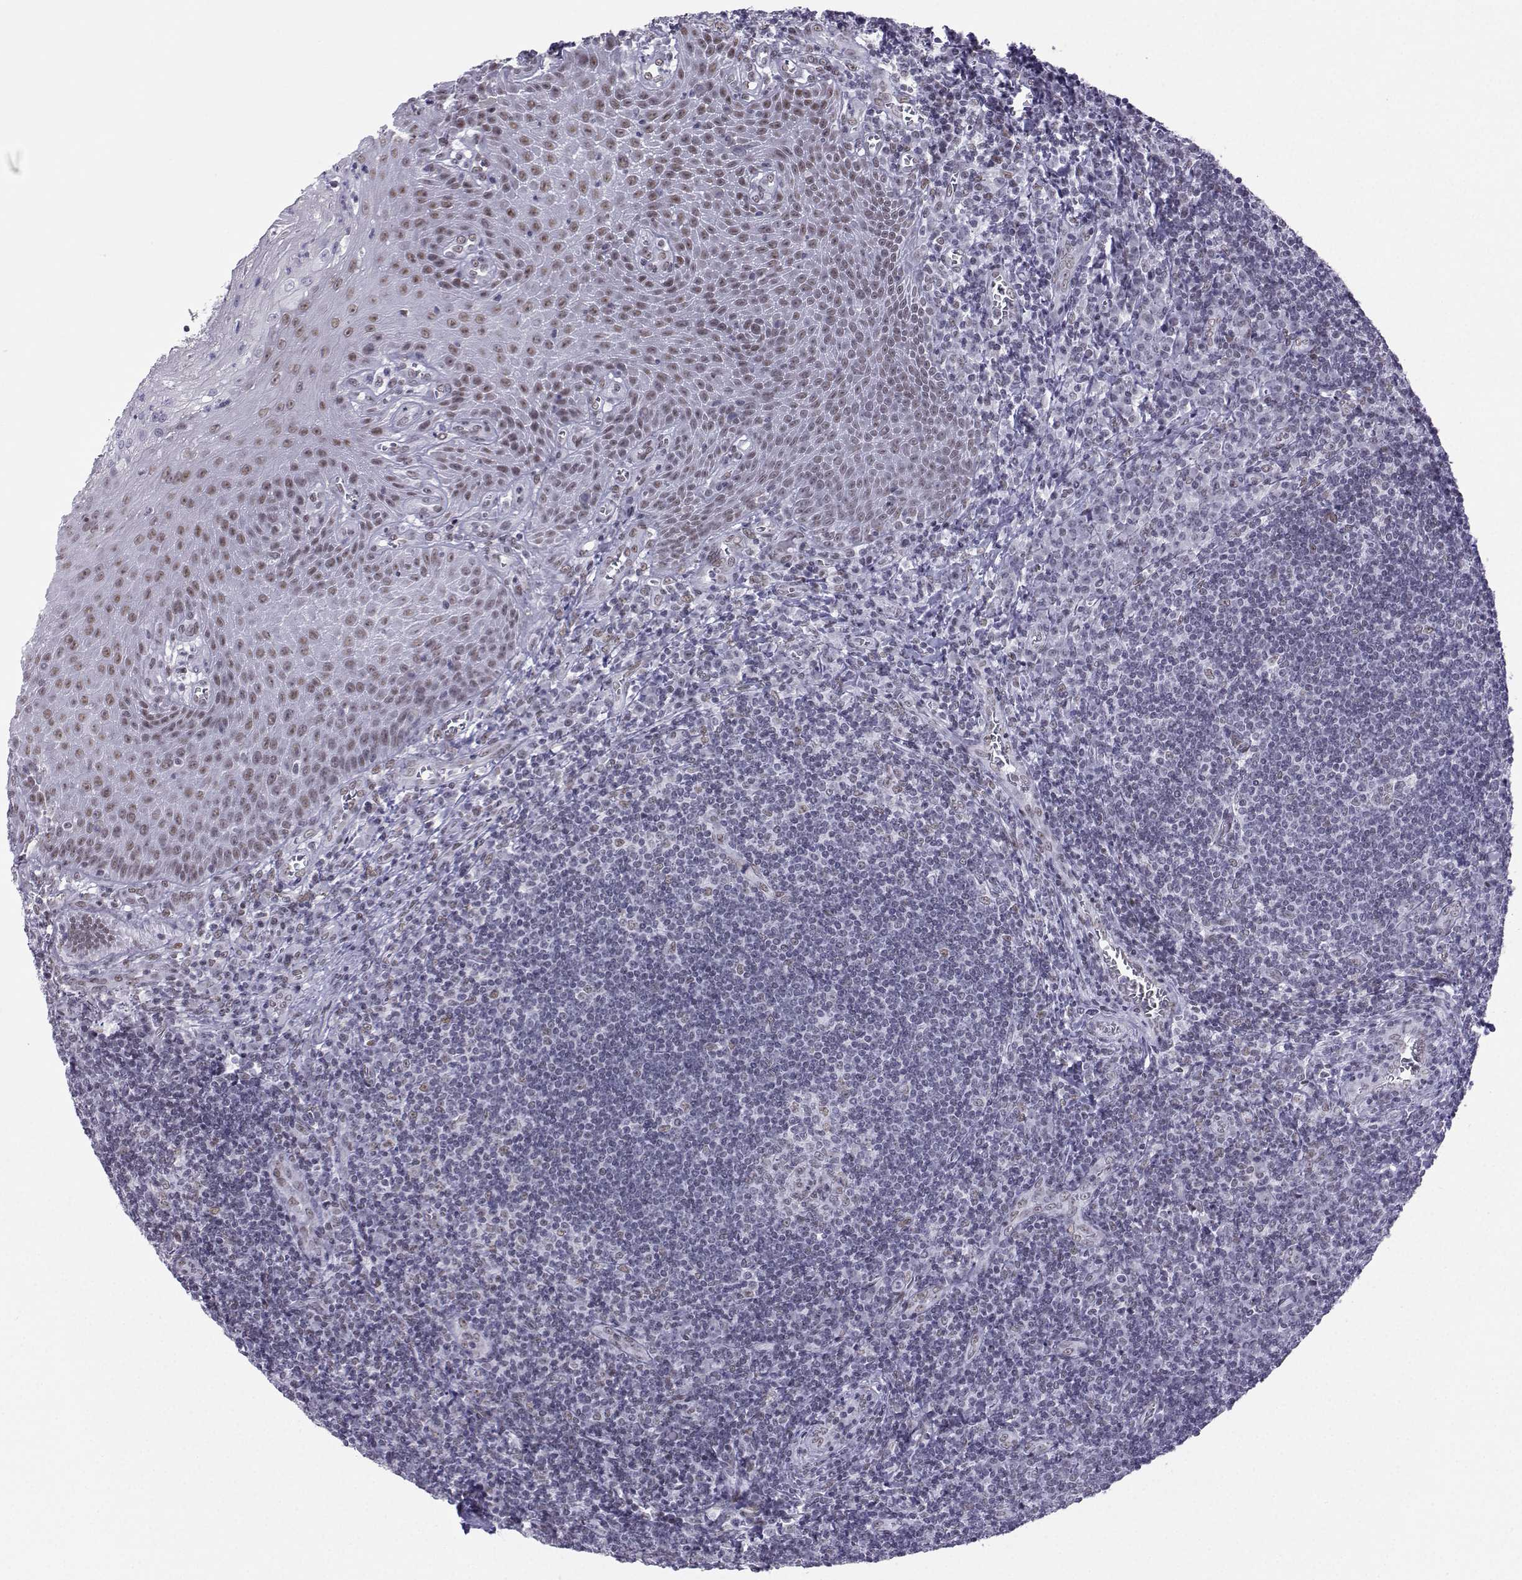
{"staining": {"intensity": "negative", "quantity": "none", "location": "none"}, "tissue": "tonsil", "cell_type": "Germinal center cells", "image_type": "normal", "snomed": [{"axis": "morphology", "description": "Normal tissue, NOS"}, {"axis": "topography", "description": "Tonsil"}], "caption": "An immunohistochemistry (IHC) photomicrograph of unremarkable tonsil is shown. There is no staining in germinal center cells of tonsil. (DAB immunohistochemistry visualized using brightfield microscopy, high magnification).", "gene": "LORICRIN", "patient": {"sex": "male", "age": 33}}